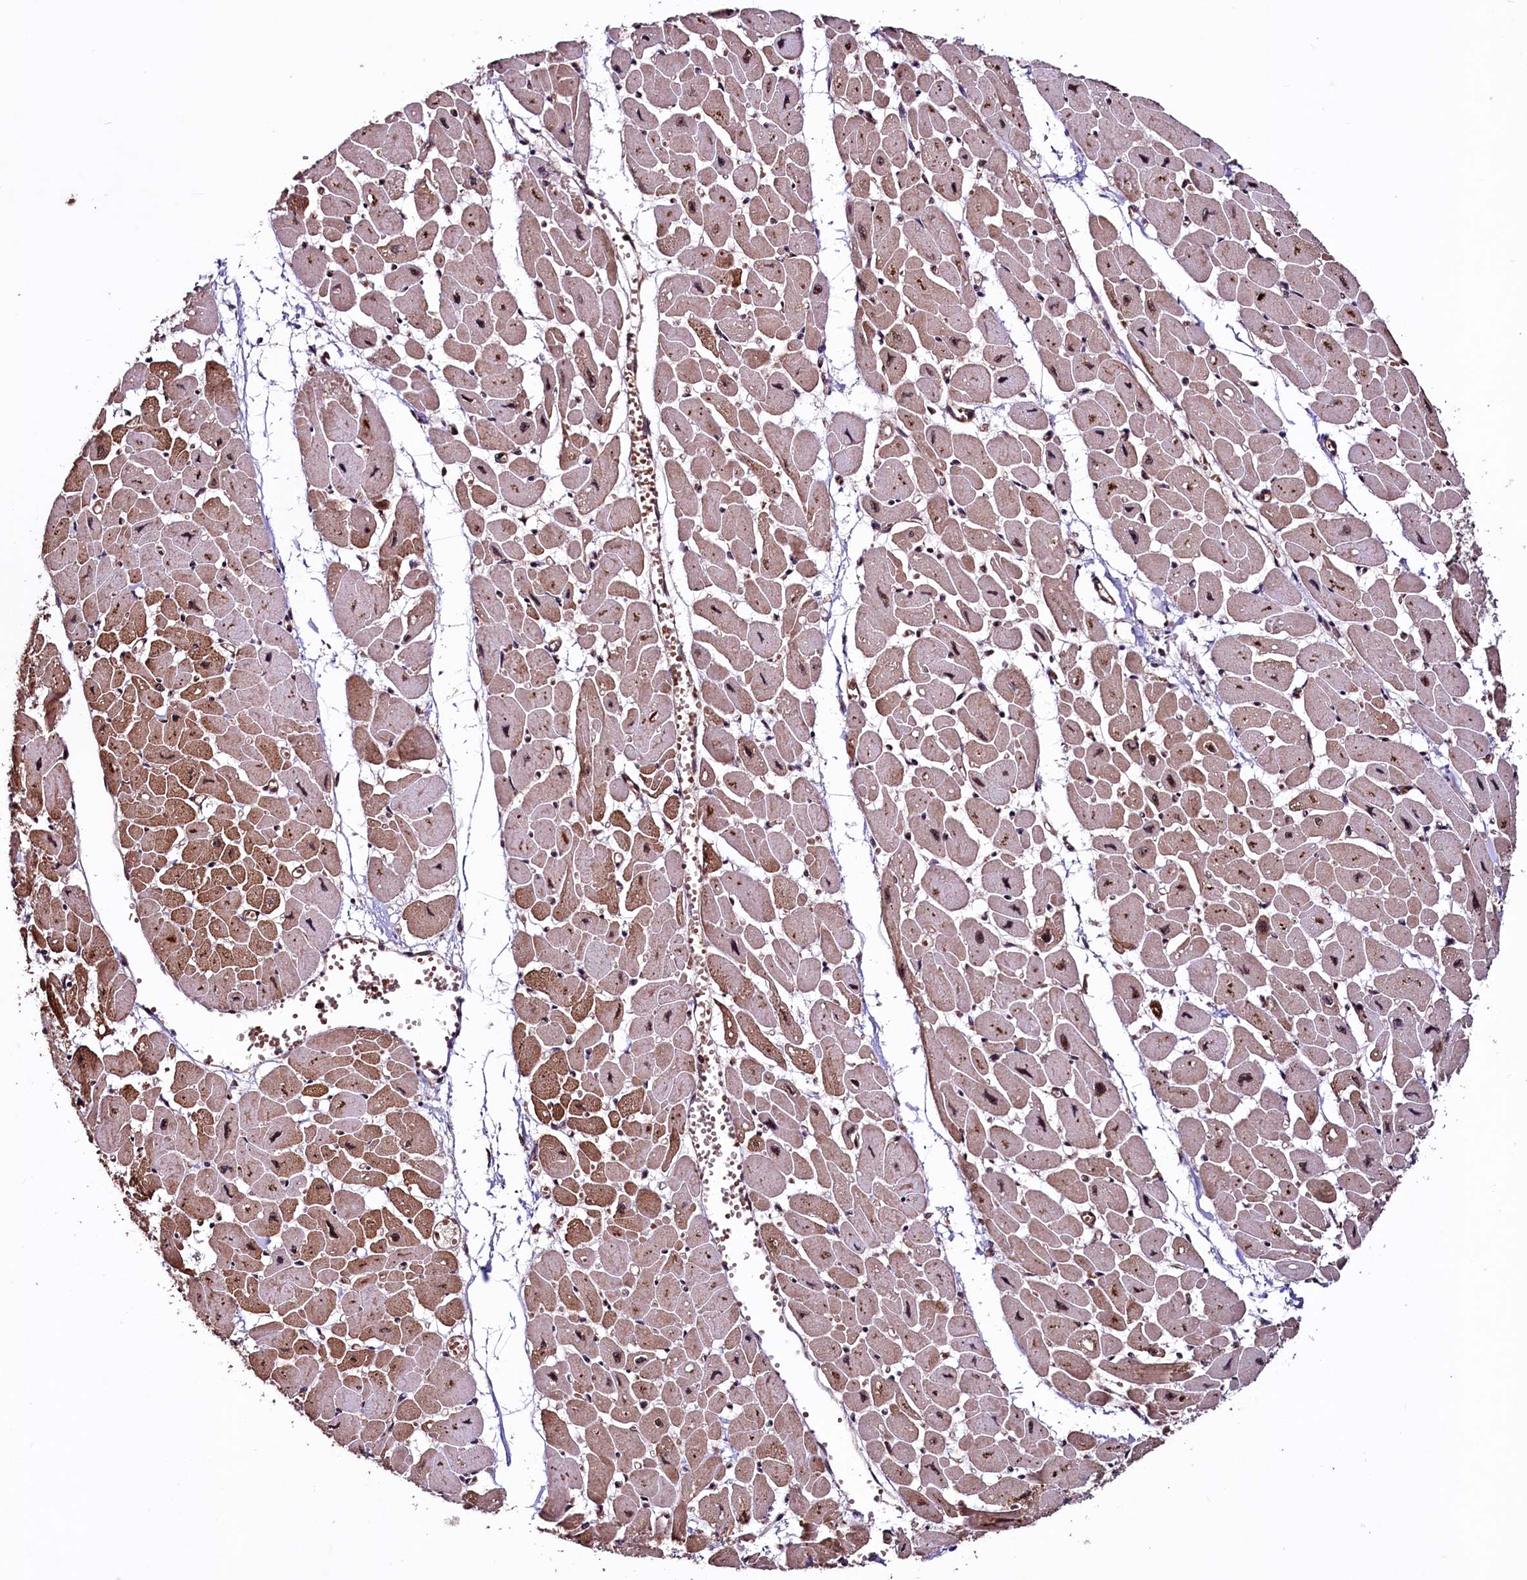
{"staining": {"intensity": "moderate", "quantity": "25%-75%", "location": "cytoplasmic/membranous,nuclear"}, "tissue": "heart muscle", "cell_type": "Cardiomyocytes", "image_type": "normal", "snomed": [{"axis": "morphology", "description": "Normal tissue, NOS"}, {"axis": "topography", "description": "Heart"}], "caption": "High-power microscopy captured an immunohistochemistry histopathology image of unremarkable heart muscle, revealing moderate cytoplasmic/membranous,nuclear expression in approximately 25%-75% of cardiomyocytes. Nuclei are stained in blue.", "gene": "SFSWAP", "patient": {"sex": "female", "age": 54}}